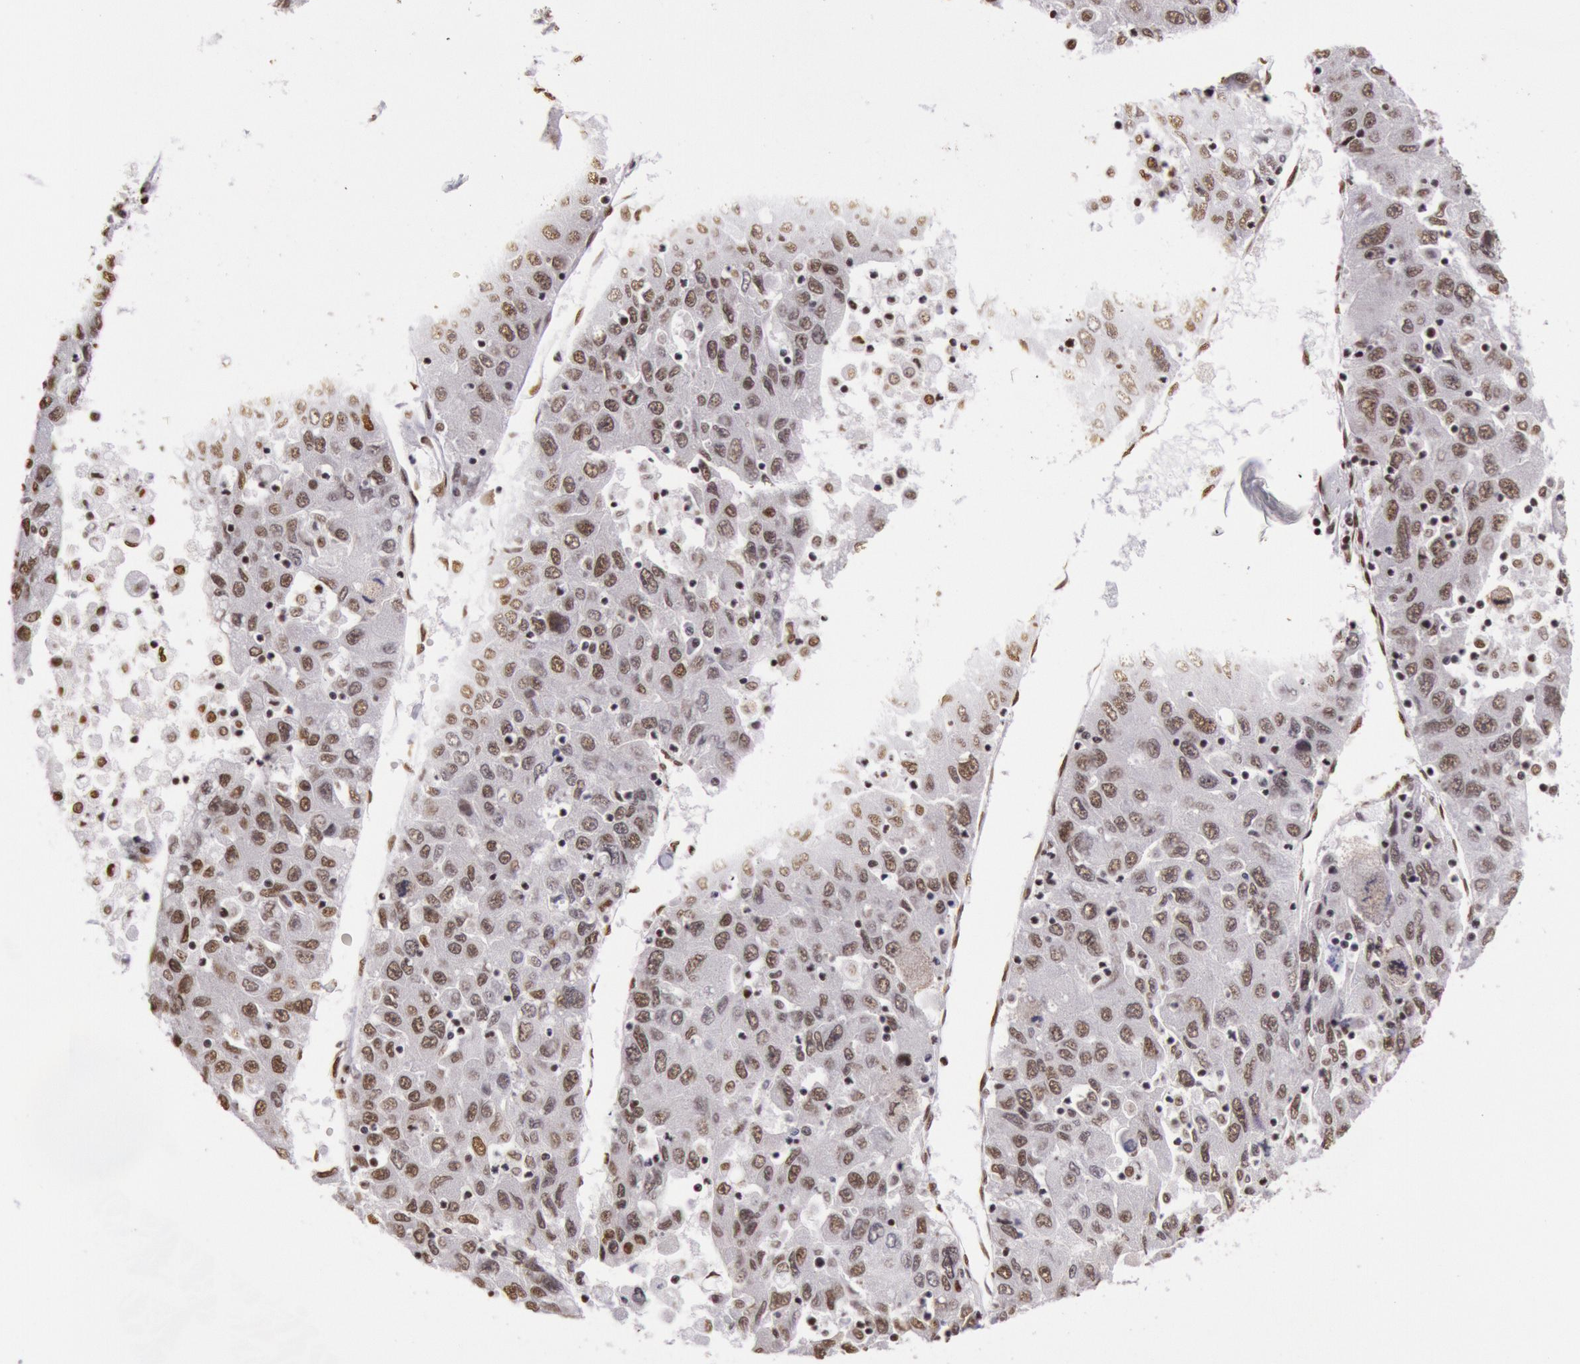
{"staining": {"intensity": "weak", "quantity": ">75%", "location": "nuclear"}, "tissue": "liver cancer", "cell_type": "Tumor cells", "image_type": "cancer", "snomed": [{"axis": "morphology", "description": "Carcinoma, Hepatocellular, NOS"}, {"axis": "topography", "description": "Liver"}], "caption": "Human liver cancer (hepatocellular carcinoma) stained with a brown dye shows weak nuclear positive expression in about >75% of tumor cells.", "gene": "HNRNPH2", "patient": {"sex": "male", "age": 49}}